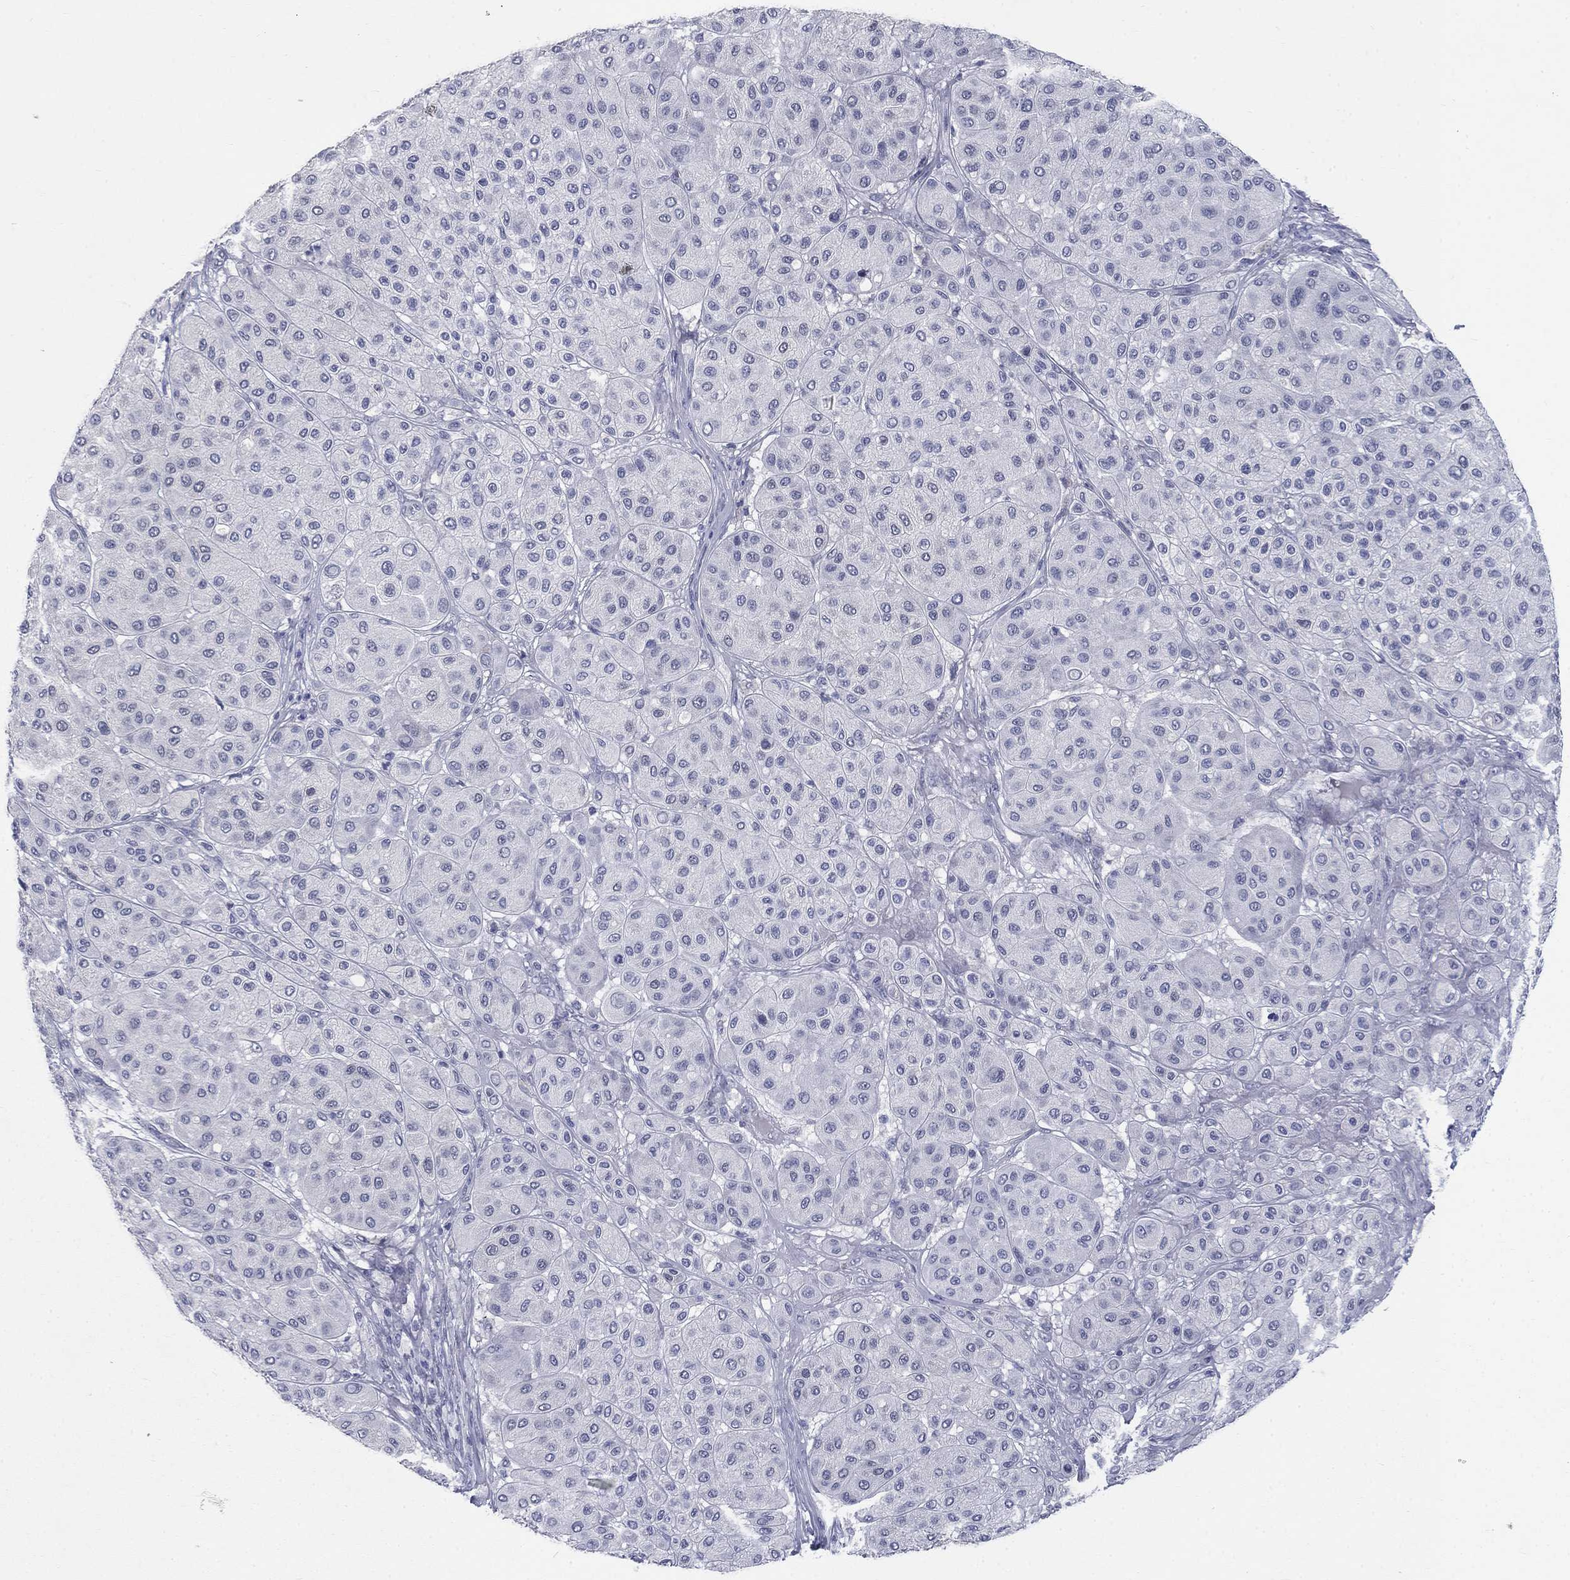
{"staining": {"intensity": "negative", "quantity": "none", "location": "none"}, "tissue": "melanoma", "cell_type": "Tumor cells", "image_type": "cancer", "snomed": [{"axis": "morphology", "description": "Malignant melanoma, Metastatic site"}, {"axis": "topography", "description": "Smooth muscle"}], "caption": "High power microscopy micrograph of an immunohistochemistry histopathology image of melanoma, revealing no significant staining in tumor cells. (DAB immunohistochemistry (IHC) visualized using brightfield microscopy, high magnification).", "gene": "ELAVL4", "patient": {"sex": "male", "age": 41}}